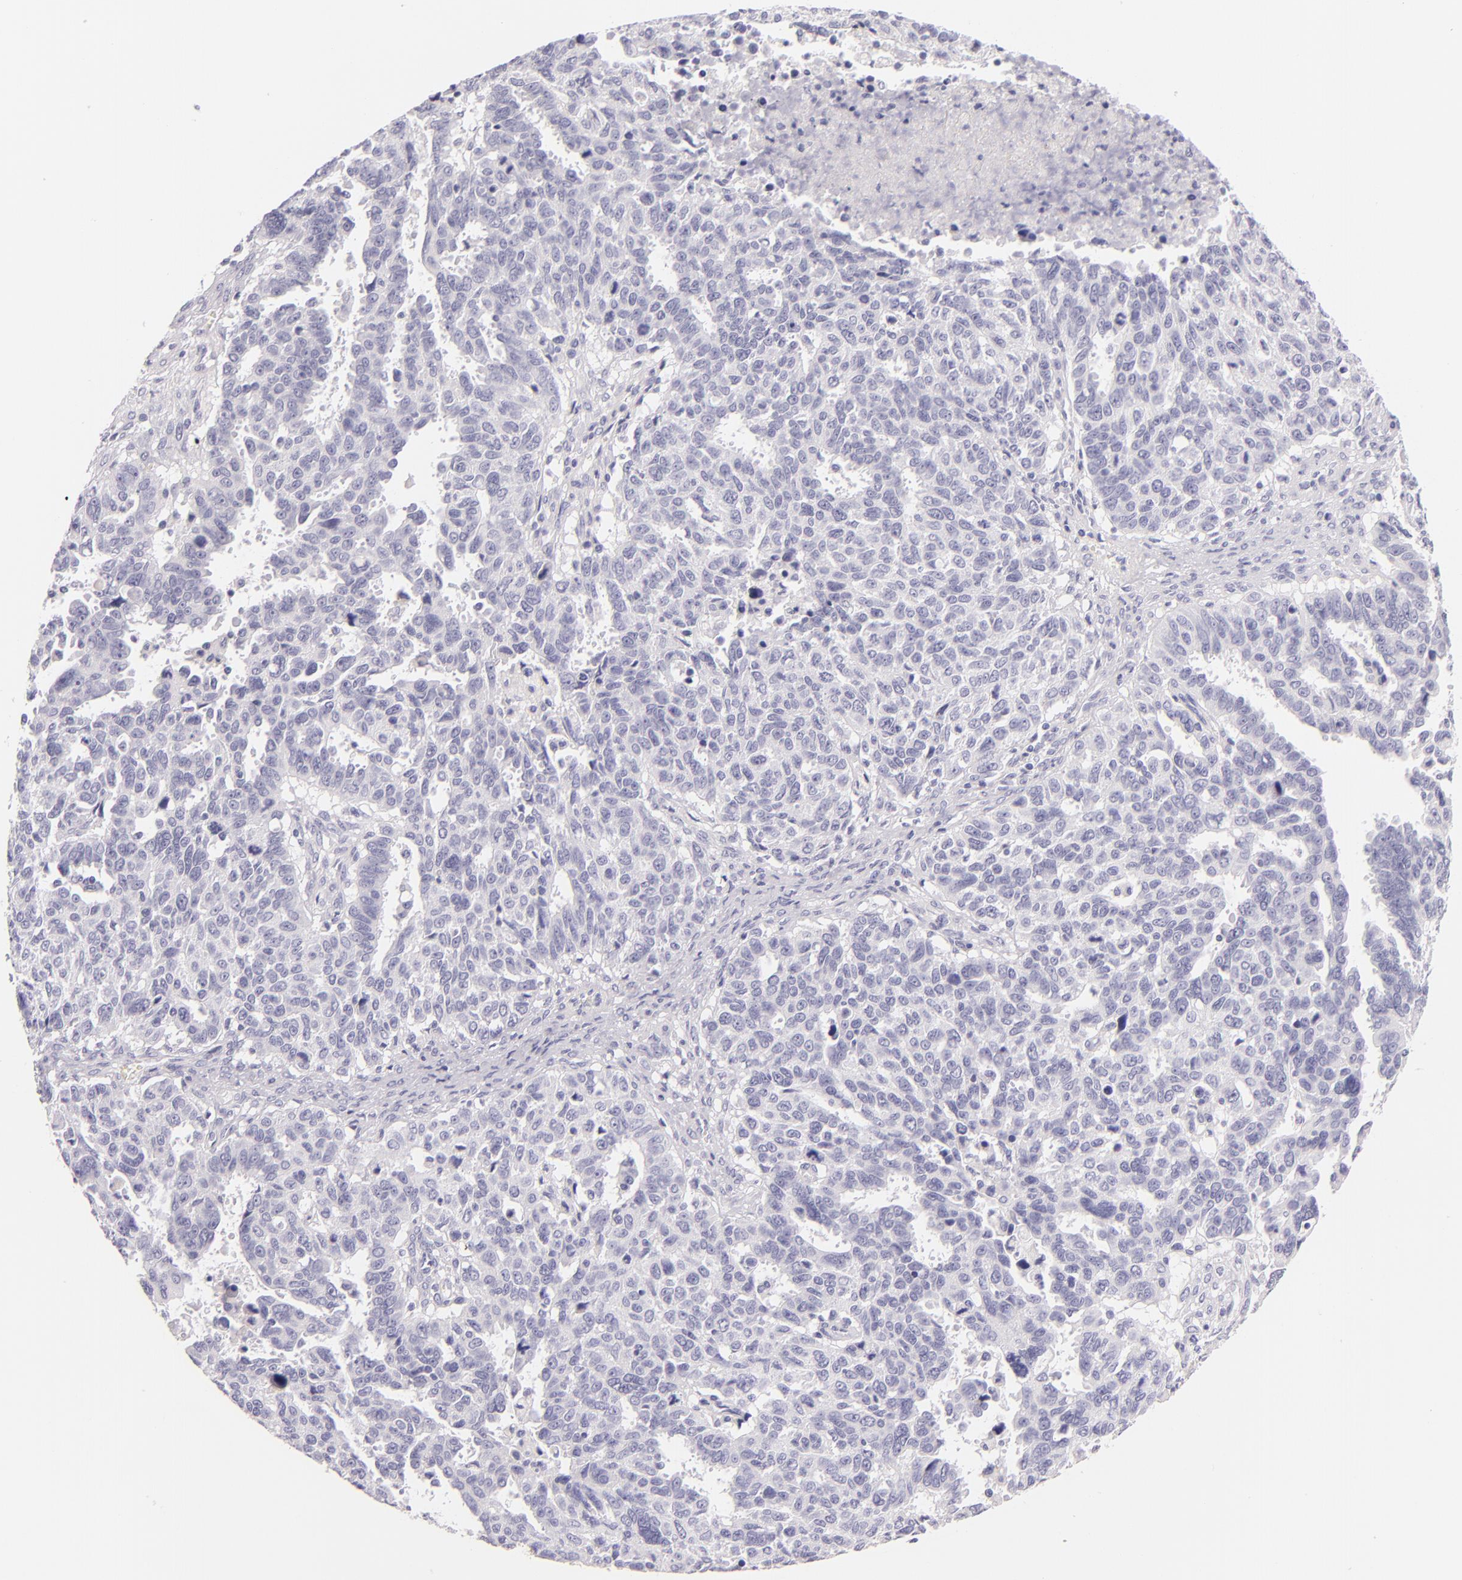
{"staining": {"intensity": "negative", "quantity": "none", "location": "none"}, "tissue": "ovarian cancer", "cell_type": "Tumor cells", "image_type": "cancer", "snomed": [{"axis": "morphology", "description": "Carcinoma, endometroid"}, {"axis": "morphology", "description": "Cystadenocarcinoma, serous, NOS"}, {"axis": "topography", "description": "Ovary"}], "caption": "Ovarian serous cystadenocarcinoma stained for a protein using immunohistochemistry shows no positivity tumor cells.", "gene": "INA", "patient": {"sex": "female", "age": 45}}